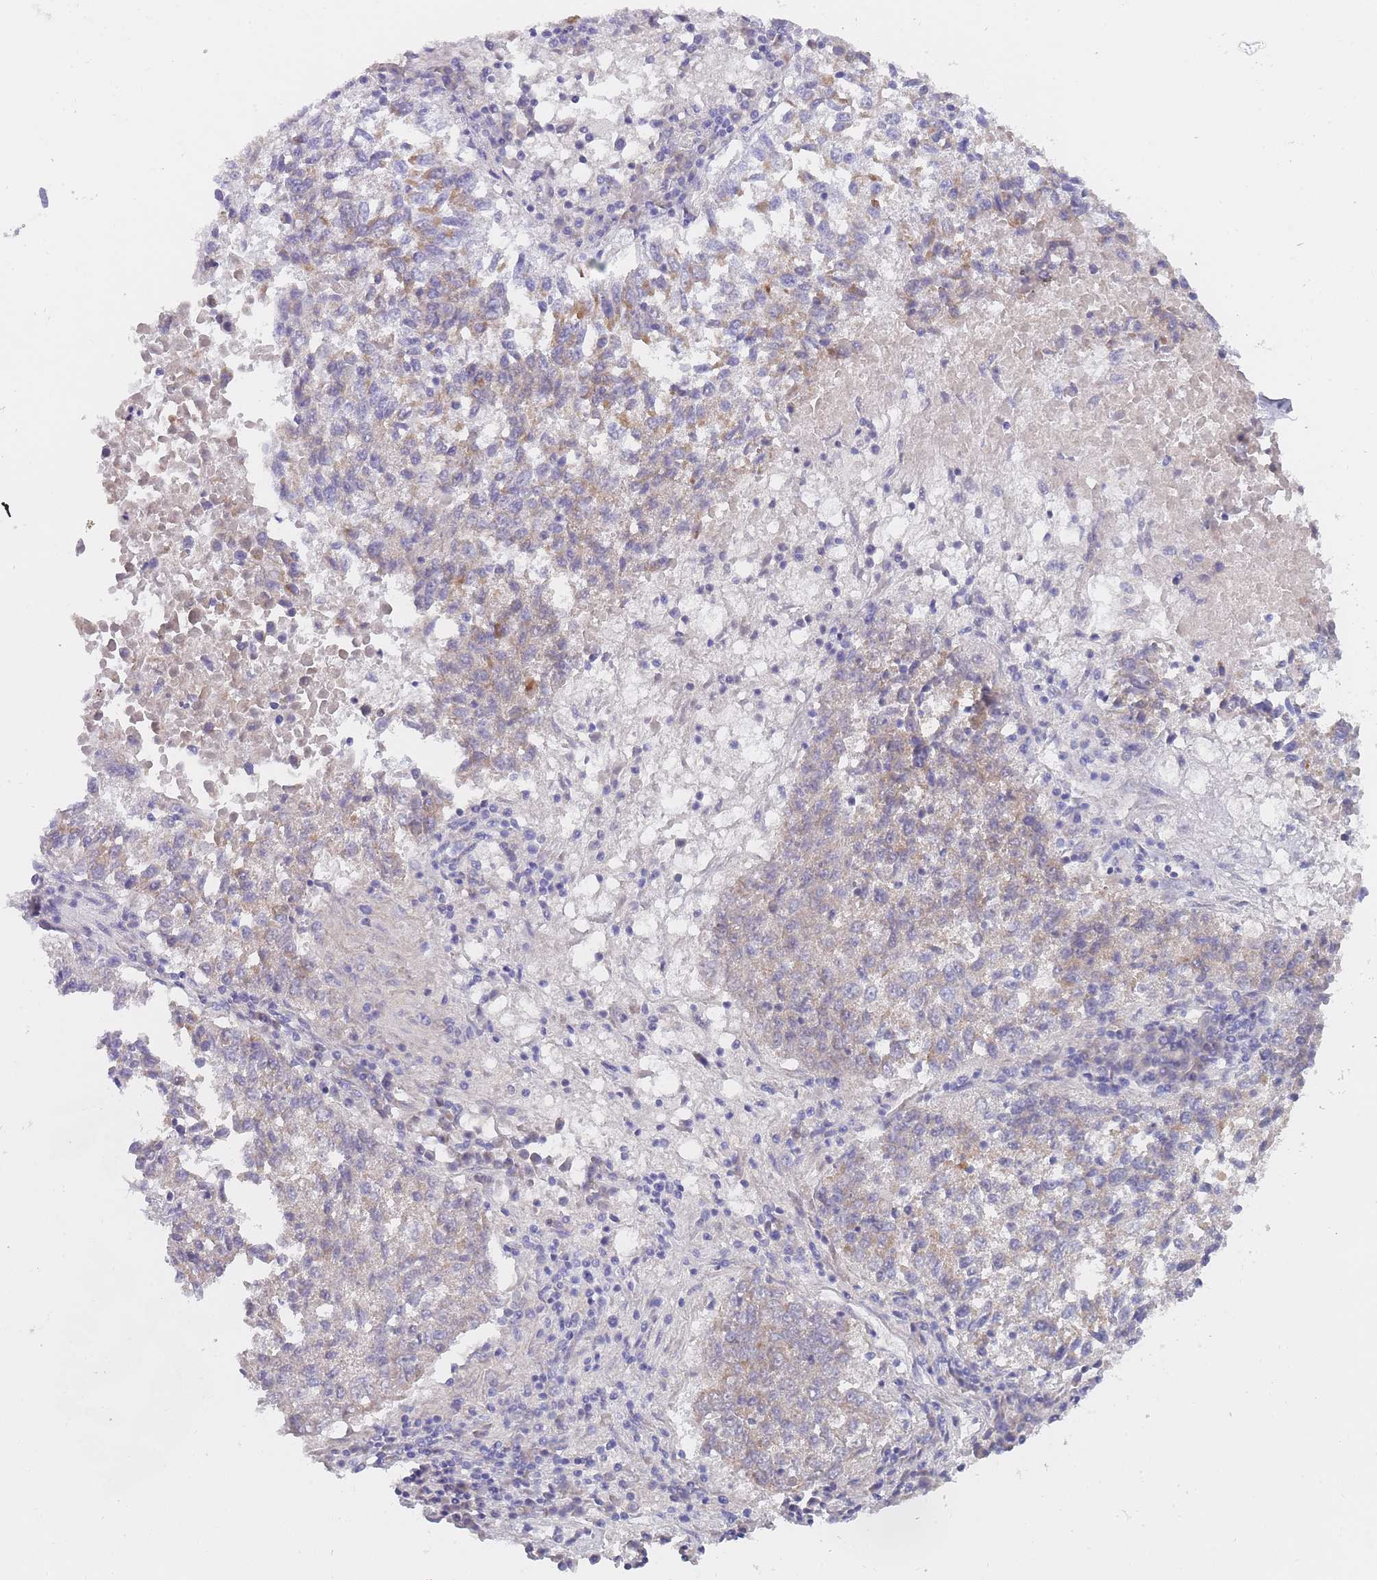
{"staining": {"intensity": "moderate", "quantity": "<25%", "location": "cytoplasmic/membranous"}, "tissue": "lung cancer", "cell_type": "Tumor cells", "image_type": "cancer", "snomed": [{"axis": "morphology", "description": "Squamous cell carcinoma, NOS"}, {"axis": "topography", "description": "Lung"}], "caption": "Lung cancer (squamous cell carcinoma) was stained to show a protein in brown. There is low levels of moderate cytoplasmic/membranous positivity in approximately <25% of tumor cells.", "gene": "MRPS14", "patient": {"sex": "male", "age": 73}}